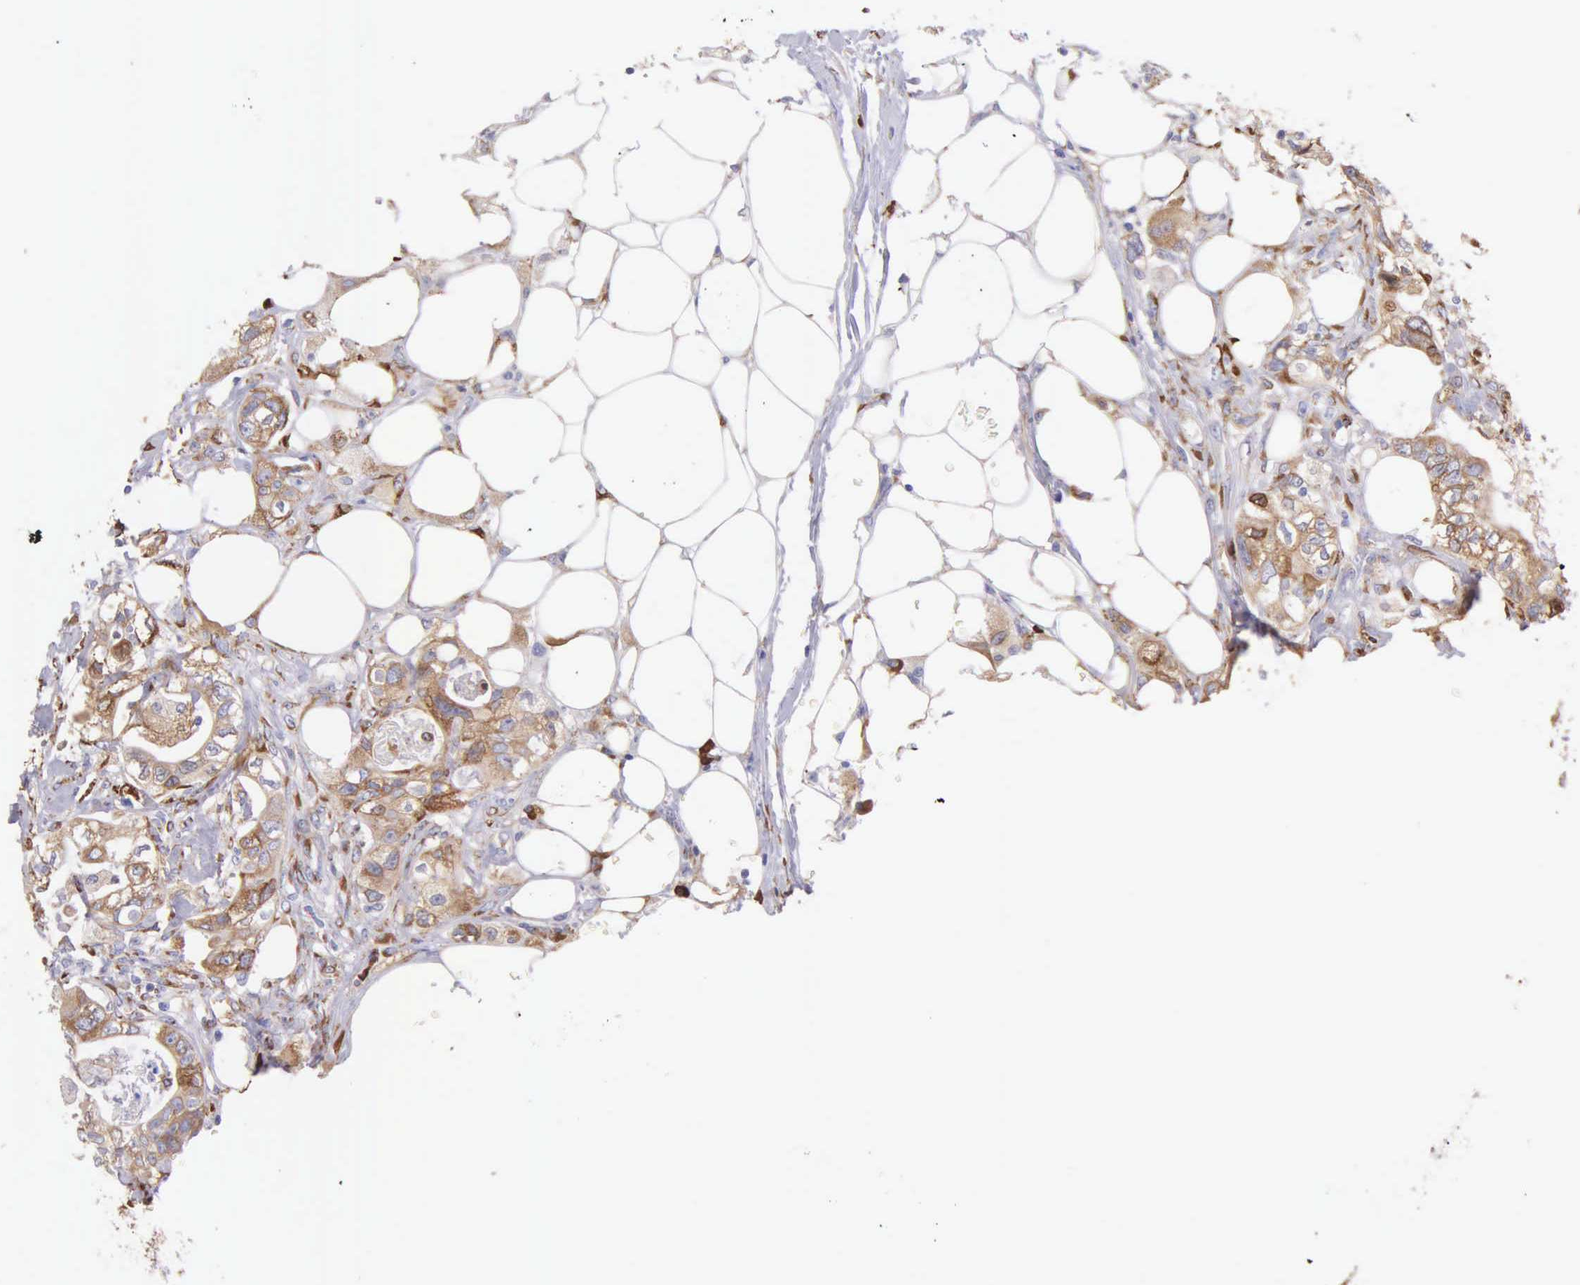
{"staining": {"intensity": "moderate", "quantity": ">75%", "location": "cytoplasmic/membranous"}, "tissue": "colorectal cancer", "cell_type": "Tumor cells", "image_type": "cancer", "snomed": [{"axis": "morphology", "description": "Adenocarcinoma, NOS"}, {"axis": "topography", "description": "Rectum"}], "caption": "The photomicrograph reveals a brown stain indicating the presence of a protein in the cytoplasmic/membranous of tumor cells in colorectal cancer. Ihc stains the protein in brown and the nuclei are stained blue.", "gene": "CKAP4", "patient": {"sex": "female", "age": 57}}